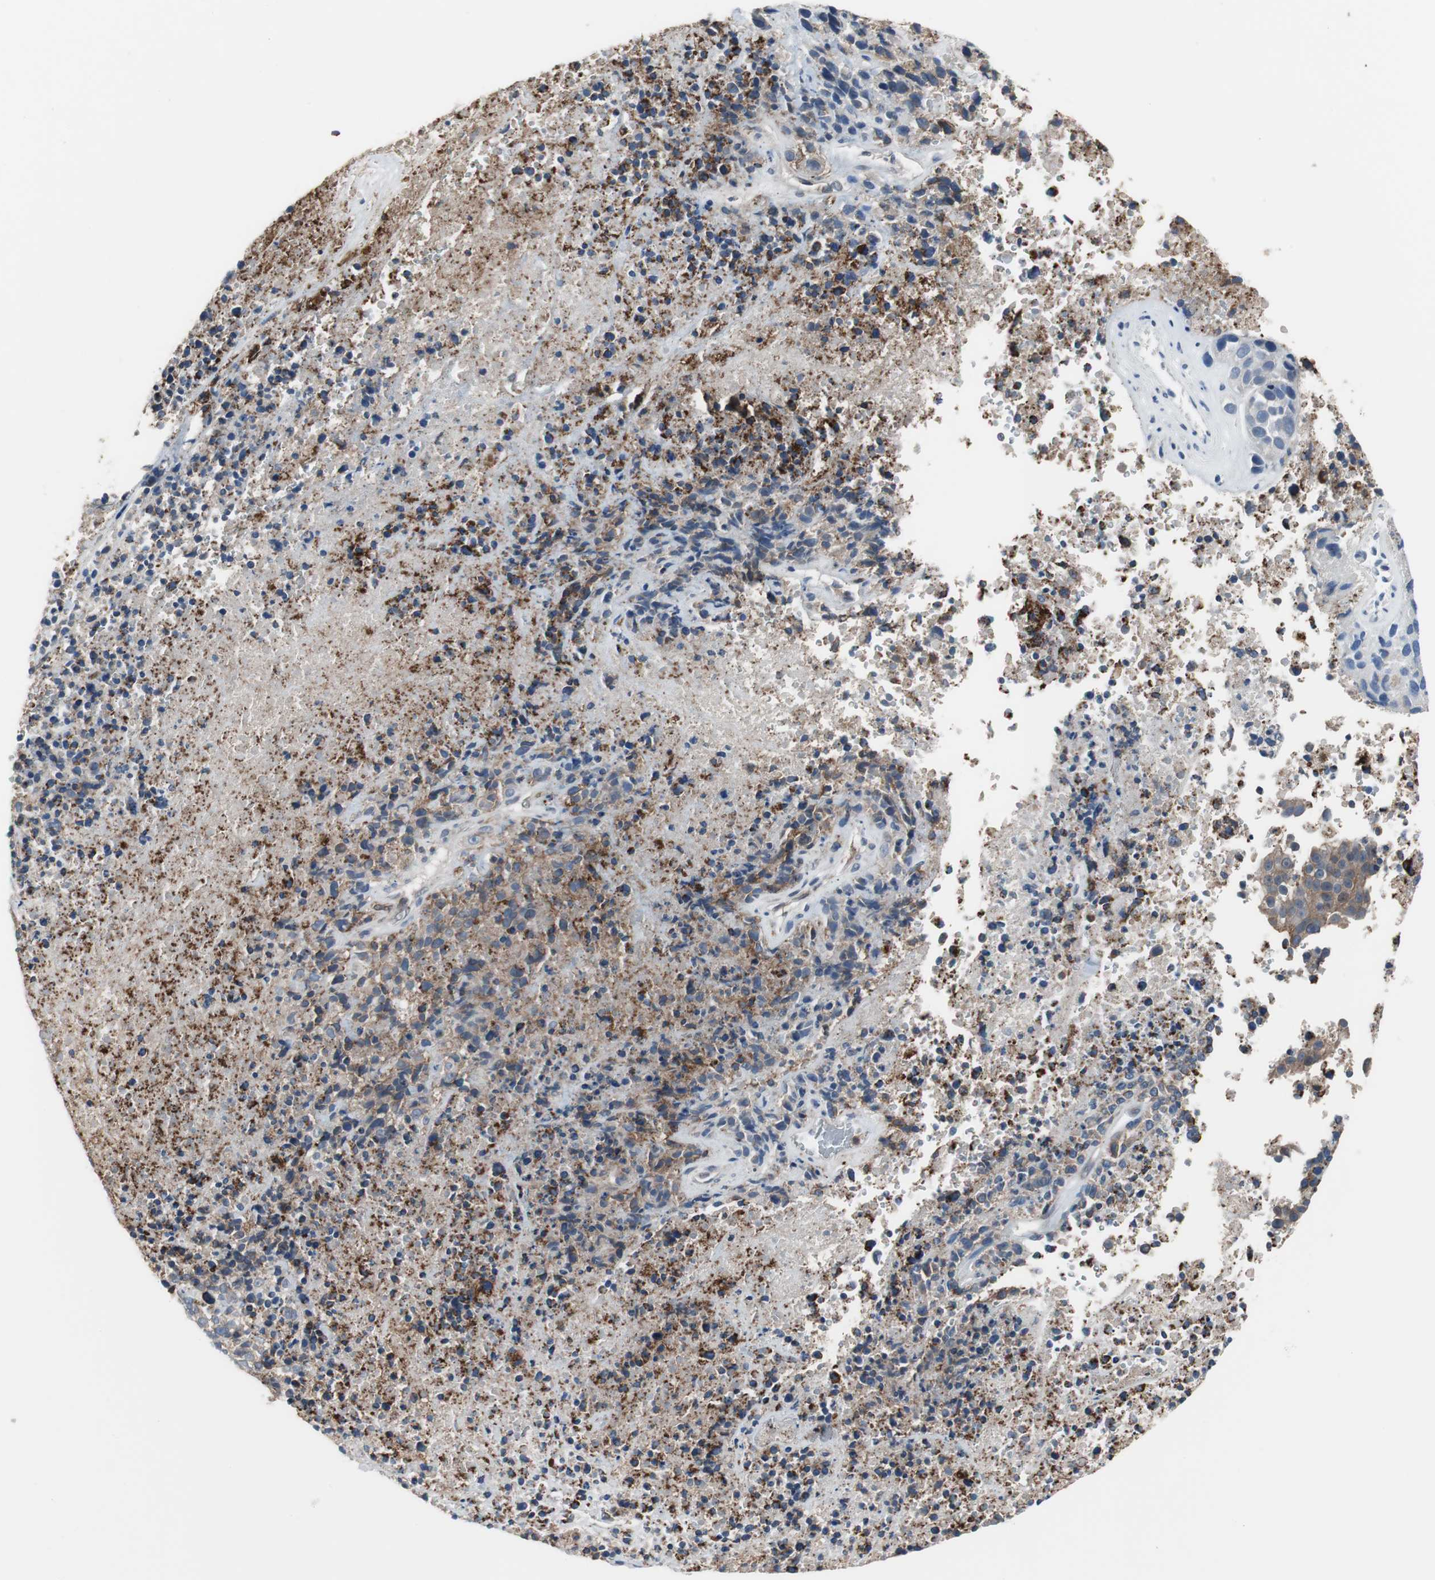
{"staining": {"intensity": "weak", "quantity": "<25%", "location": "cytoplasmic/membranous"}, "tissue": "melanoma", "cell_type": "Tumor cells", "image_type": "cancer", "snomed": [{"axis": "morphology", "description": "Malignant melanoma, Metastatic site"}, {"axis": "topography", "description": "Cerebral cortex"}], "caption": "High power microscopy photomicrograph of an IHC photomicrograph of malignant melanoma (metastatic site), revealing no significant positivity in tumor cells.", "gene": "ANXA4", "patient": {"sex": "female", "age": 52}}